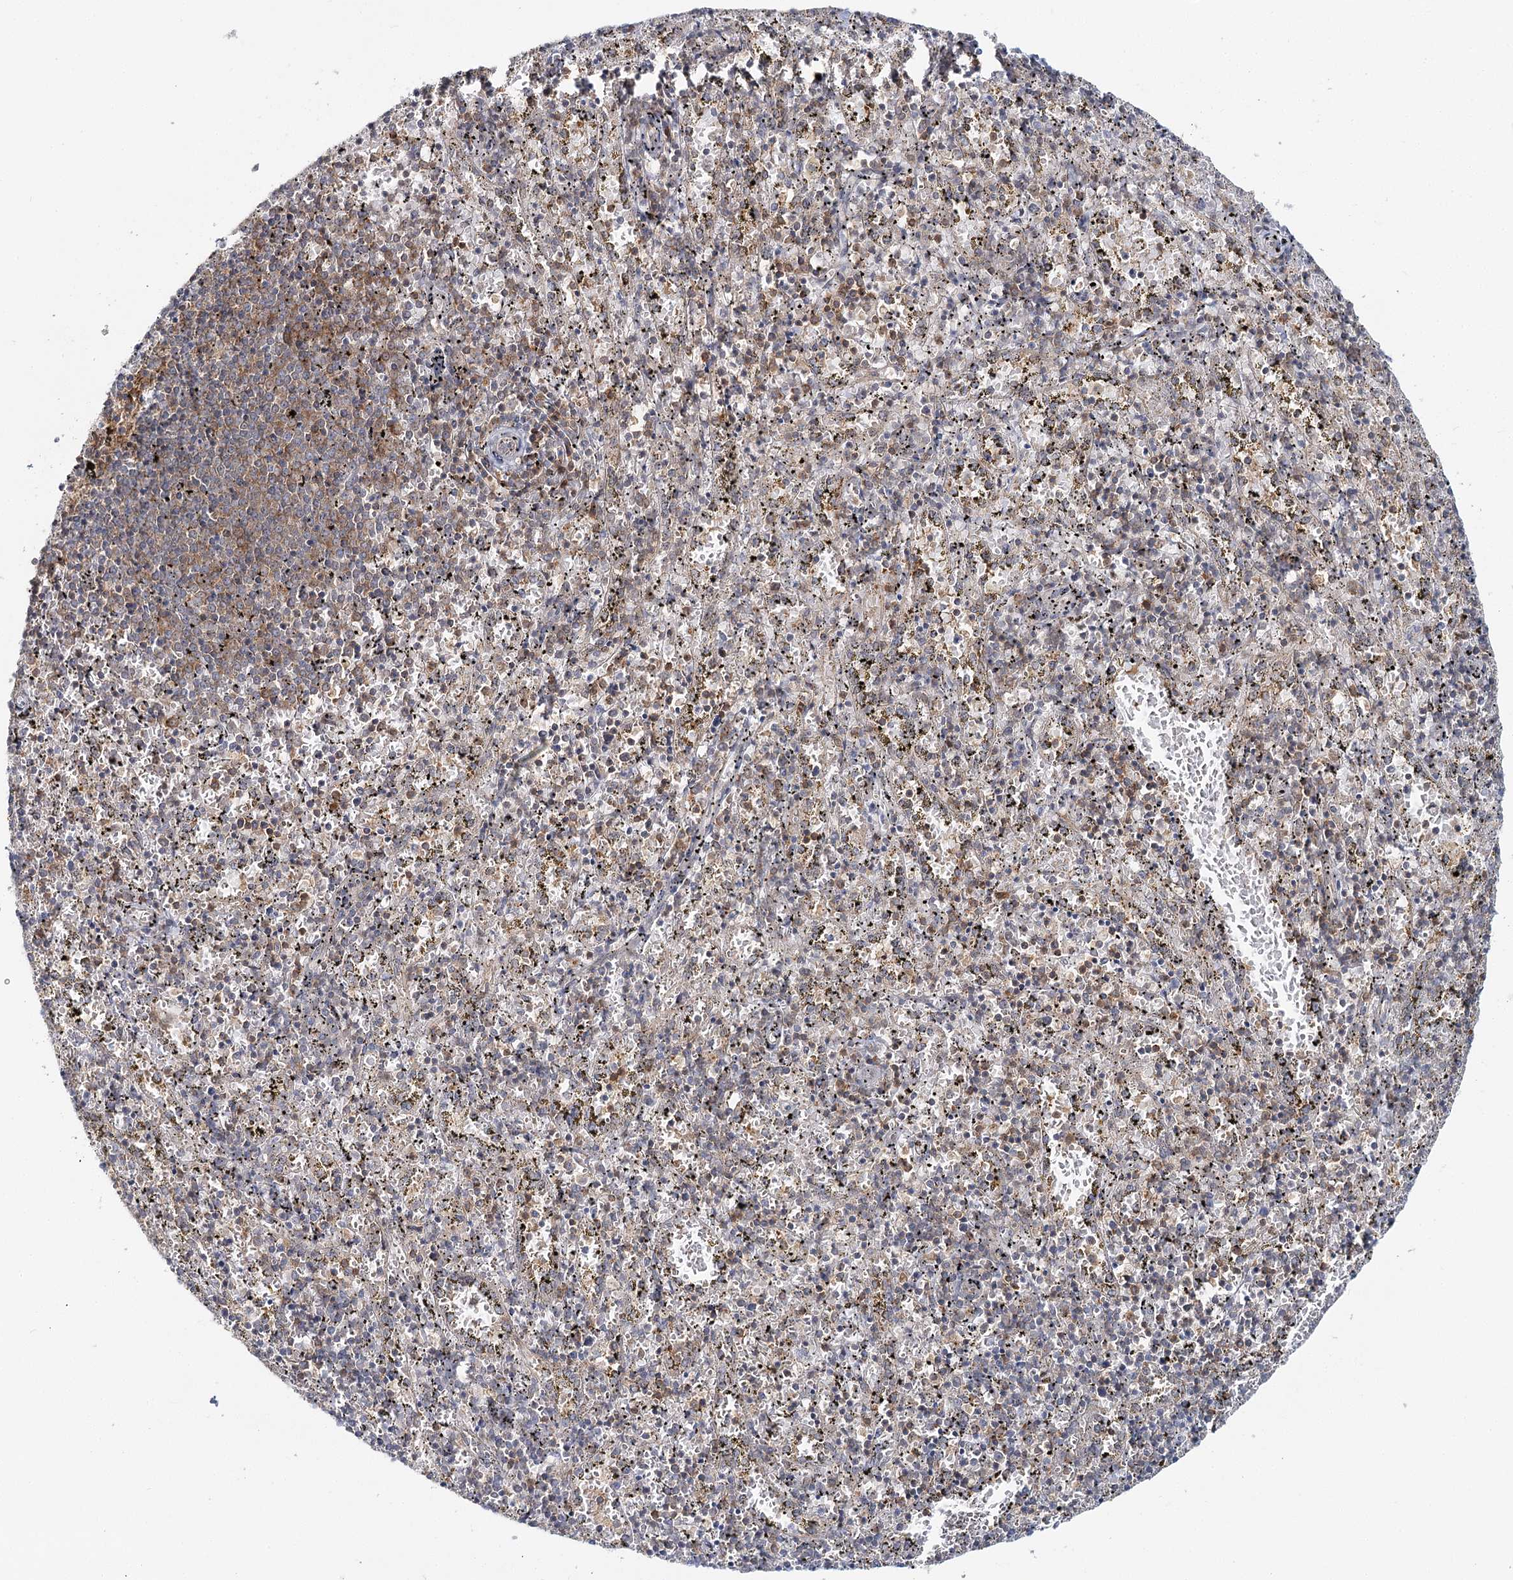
{"staining": {"intensity": "moderate", "quantity": "25%-75%", "location": "cytoplasmic/membranous"}, "tissue": "spleen", "cell_type": "Cells in red pulp", "image_type": "normal", "snomed": [{"axis": "morphology", "description": "Normal tissue, NOS"}, {"axis": "topography", "description": "Spleen"}], "caption": "Immunohistochemical staining of benign spleen reveals moderate cytoplasmic/membranous protein expression in about 25%-75% of cells in red pulp.", "gene": "FAM120B", "patient": {"sex": "male", "age": 11}}